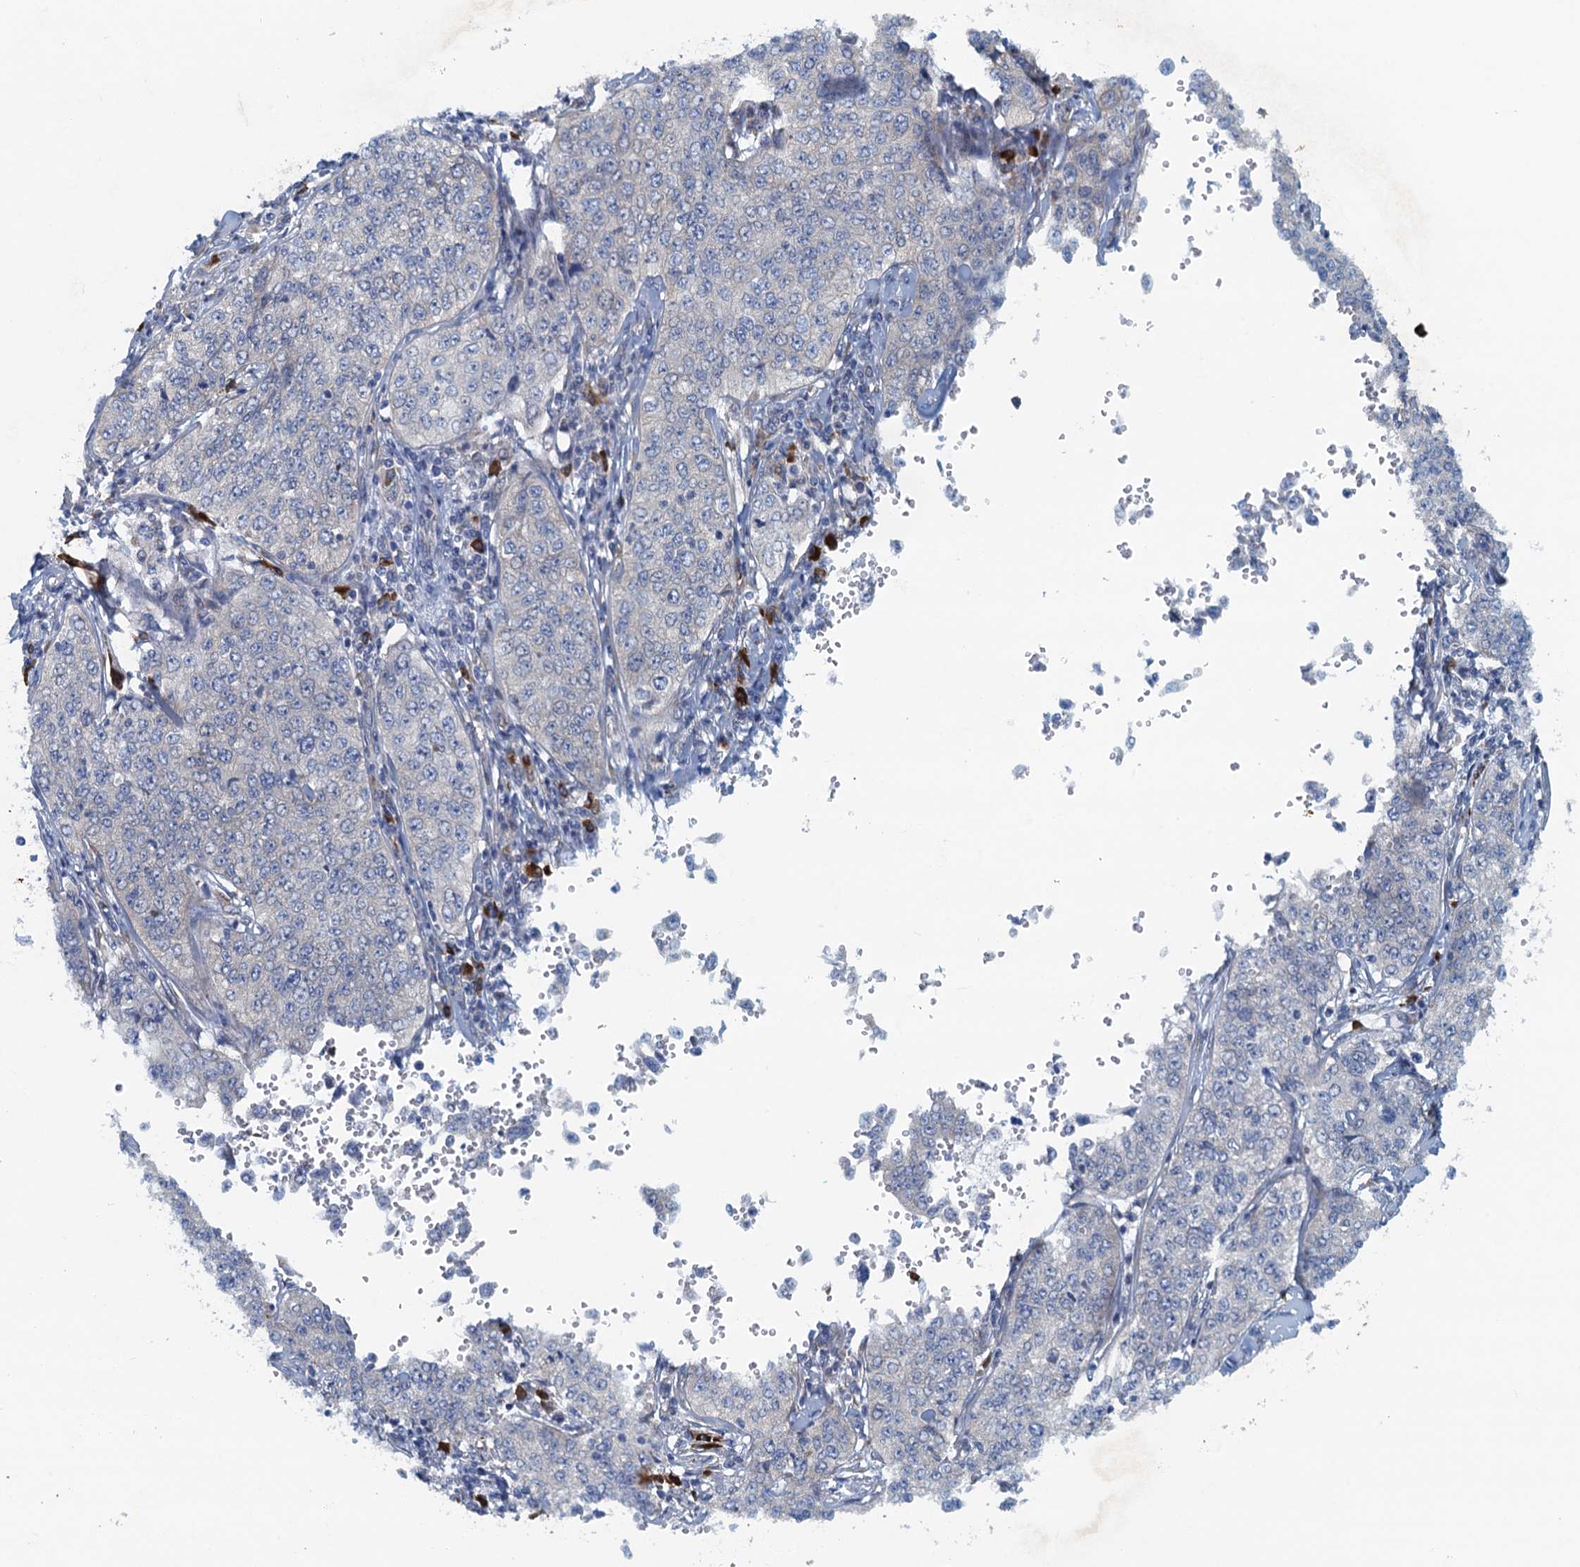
{"staining": {"intensity": "negative", "quantity": "none", "location": "none"}, "tissue": "cervical cancer", "cell_type": "Tumor cells", "image_type": "cancer", "snomed": [{"axis": "morphology", "description": "Squamous cell carcinoma, NOS"}, {"axis": "topography", "description": "Cervix"}], "caption": "Immunohistochemistry histopathology image of neoplastic tissue: human cervical squamous cell carcinoma stained with DAB (3,3'-diaminobenzidine) exhibits no significant protein positivity in tumor cells.", "gene": "MYDGF", "patient": {"sex": "female", "age": 35}}